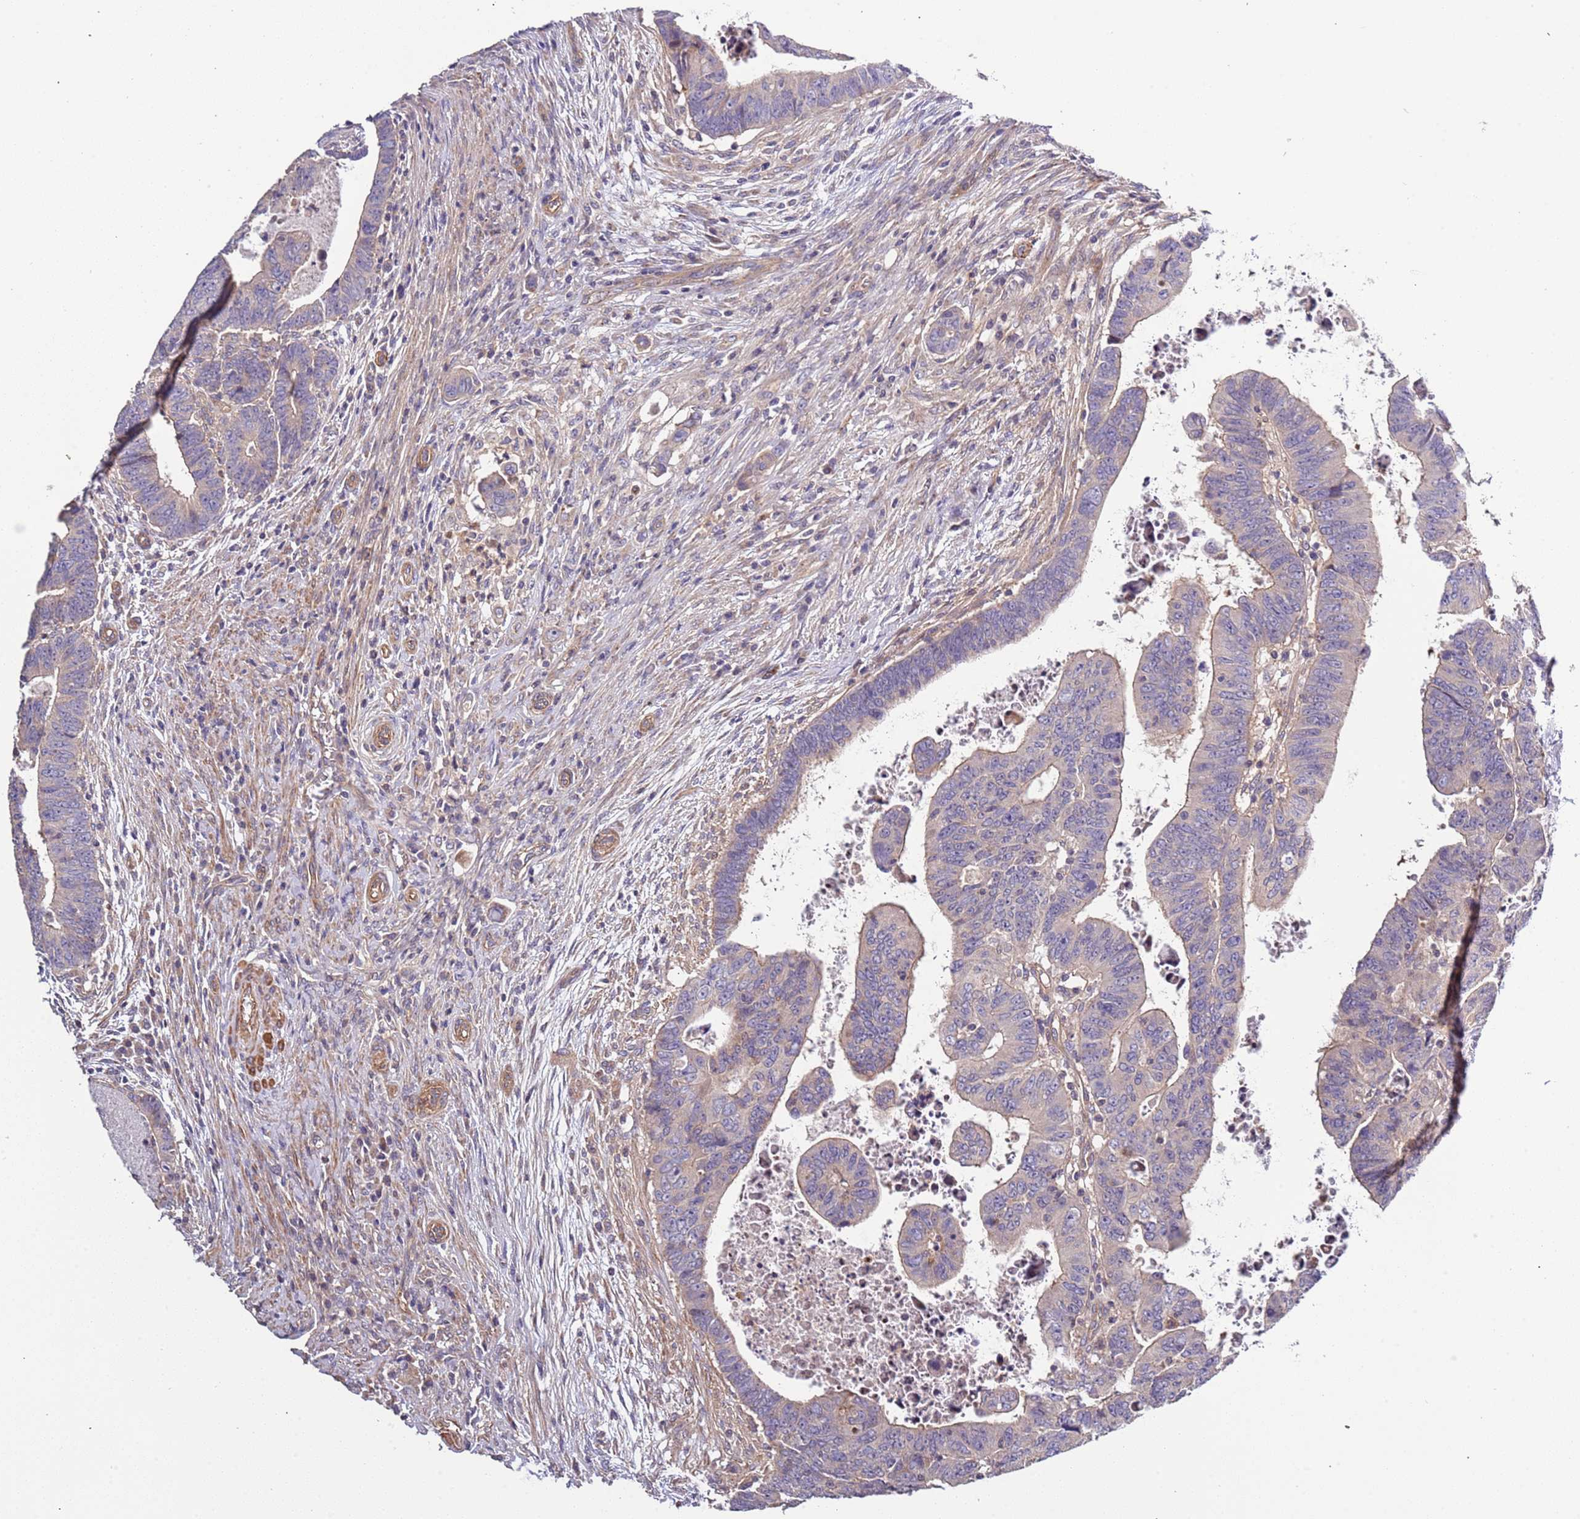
{"staining": {"intensity": "weak", "quantity": "25%-75%", "location": "cytoplasmic/membranous"}, "tissue": "colorectal cancer", "cell_type": "Tumor cells", "image_type": "cancer", "snomed": [{"axis": "morphology", "description": "Normal tissue, NOS"}, {"axis": "morphology", "description": "Adenocarcinoma, NOS"}, {"axis": "topography", "description": "Rectum"}], "caption": "Immunohistochemical staining of human colorectal adenocarcinoma reveals low levels of weak cytoplasmic/membranous protein expression in about 25%-75% of tumor cells.", "gene": "LAMB4", "patient": {"sex": "female", "age": 65}}